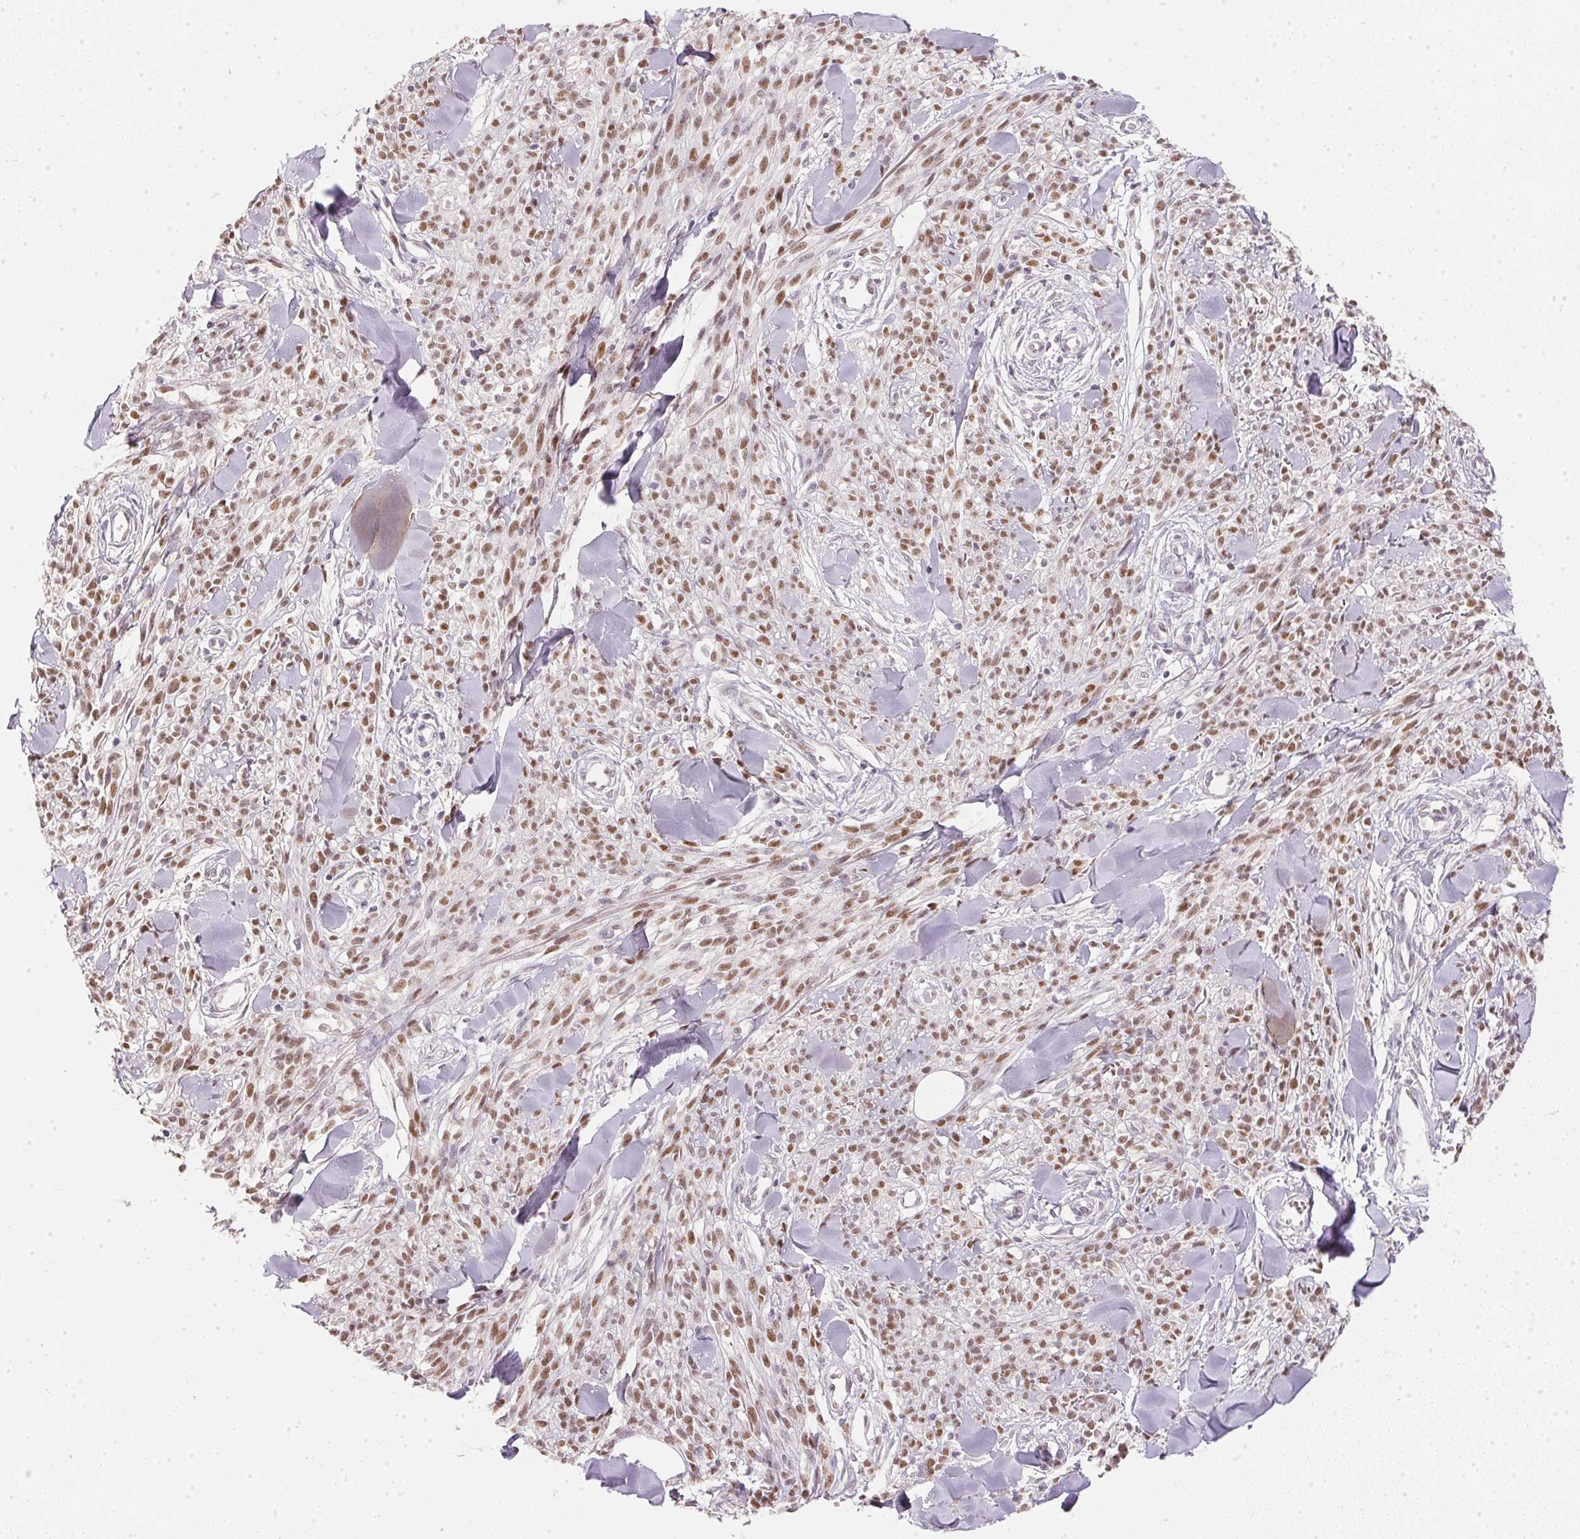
{"staining": {"intensity": "moderate", "quantity": ">75%", "location": "nuclear"}, "tissue": "melanoma", "cell_type": "Tumor cells", "image_type": "cancer", "snomed": [{"axis": "morphology", "description": "Malignant melanoma, NOS"}, {"axis": "topography", "description": "Skin"}, {"axis": "topography", "description": "Skin of trunk"}], "caption": "Malignant melanoma was stained to show a protein in brown. There is medium levels of moderate nuclear positivity in approximately >75% of tumor cells.", "gene": "POLR3G", "patient": {"sex": "male", "age": 74}}